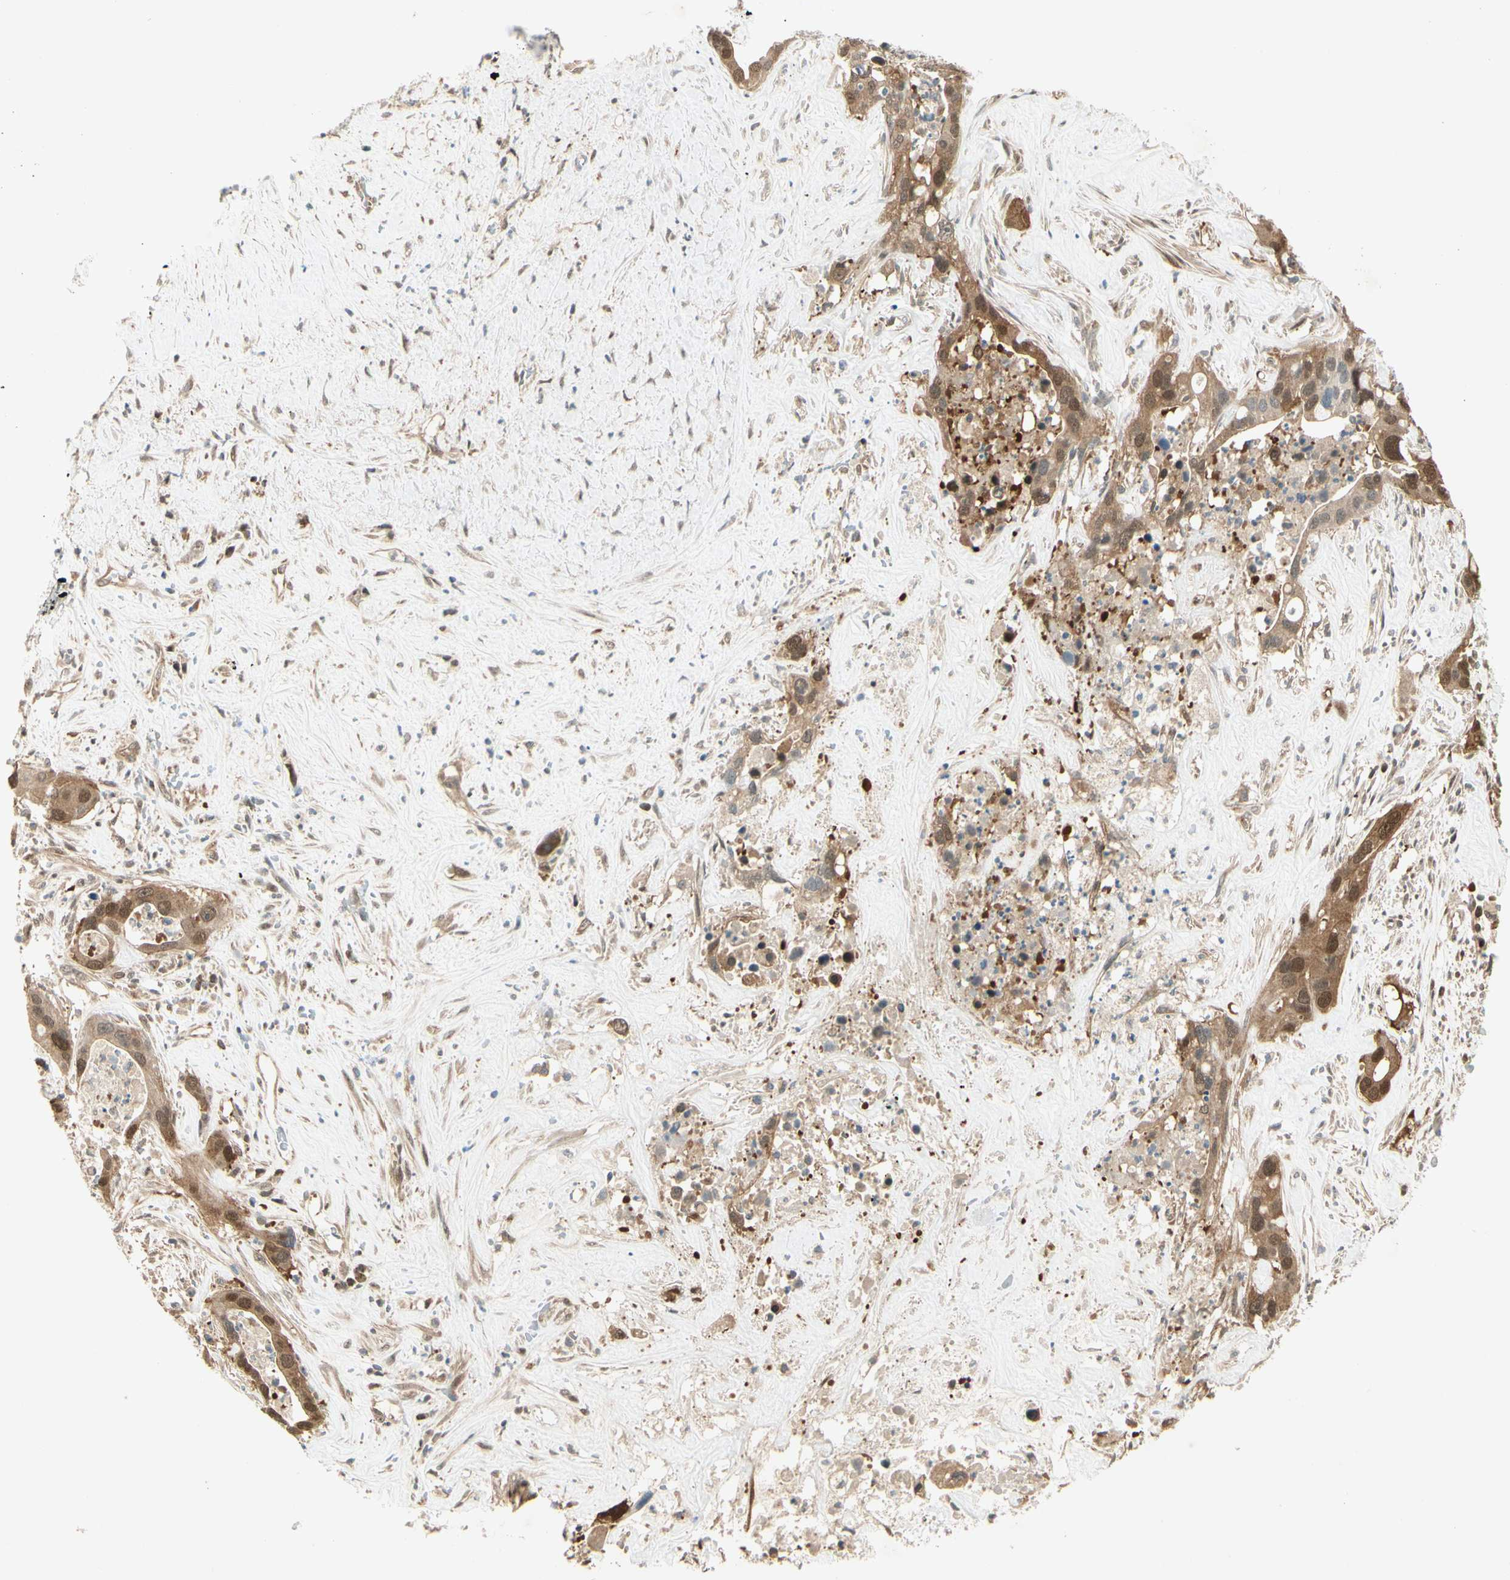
{"staining": {"intensity": "moderate", "quantity": "25%-75%", "location": "cytoplasmic/membranous"}, "tissue": "liver cancer", "cell_type": "Tumor cells", "image_type": "cancer", "snomed": [{"axis": "morphology", "description": "Cholangiocarcinoma"}, {"axis": "topography", "description": "Liver"}], "caption": "Immunohistochemistry micrograph of liver cancer stained for a protein (brown), which shows medium levels of moderate cytoplasmic/membranous positivity in approximately 25%-75% of tumor cells.", "gene": "IPO5", "patient": {"sex": "female", "age": 65}}